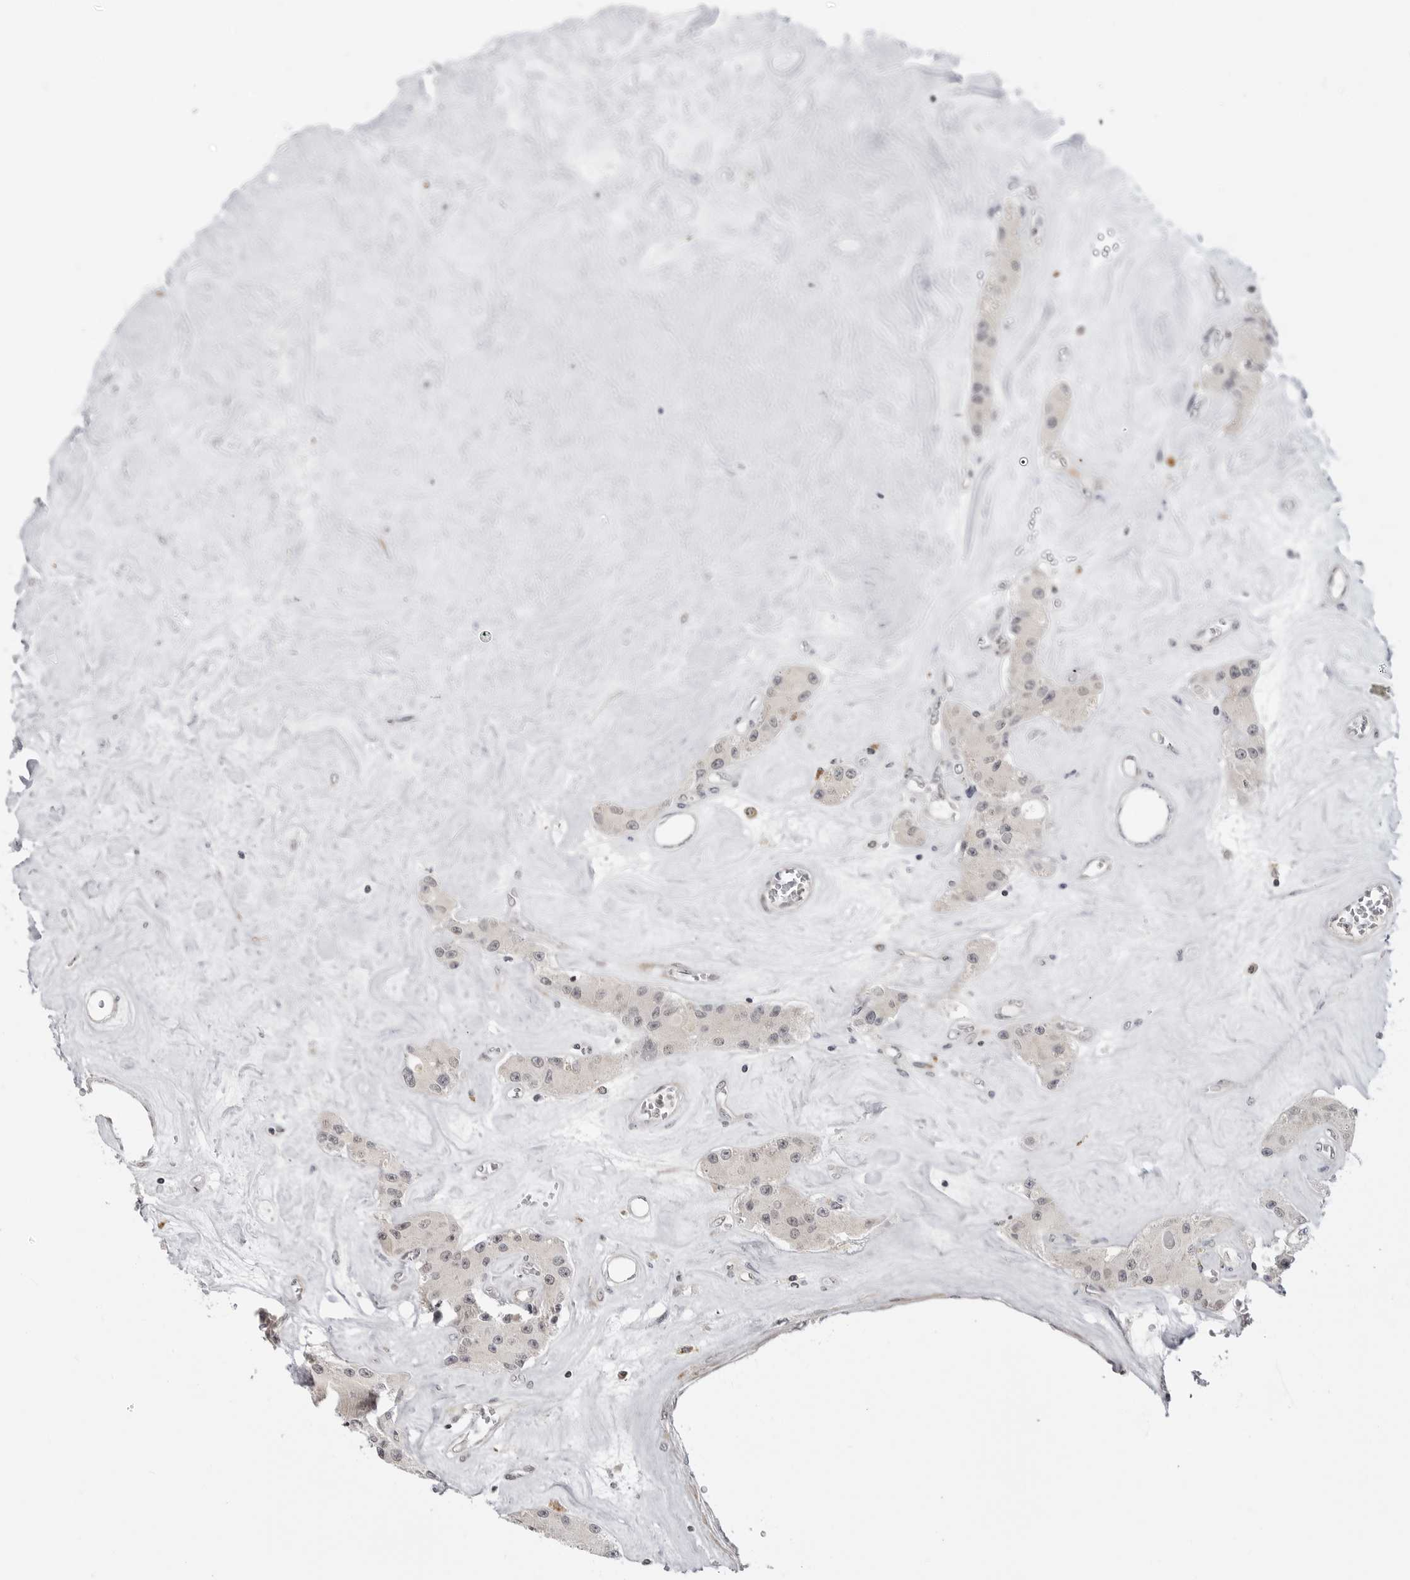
{"staining": {"intensity": "negative", "quantity": "none", "location": "none"}, "tissue": "carcinoid", "cell_type": "Tumor cells", "image_type": "cancer", "snomed": [{"axis": "morphology", "description": "Carcinoid, malignant, NOS"}, {"axis": "topography", "description": "Pancreas"}], "caption": "Protein analysis of carcinoid (malignant) reveals no significant expression in tumor cells. (DAB immunohistochemistry with hematoxylin counter stain).", "gene": "ADAMTS5", "patient": {"sex": "male", "age": 41}}